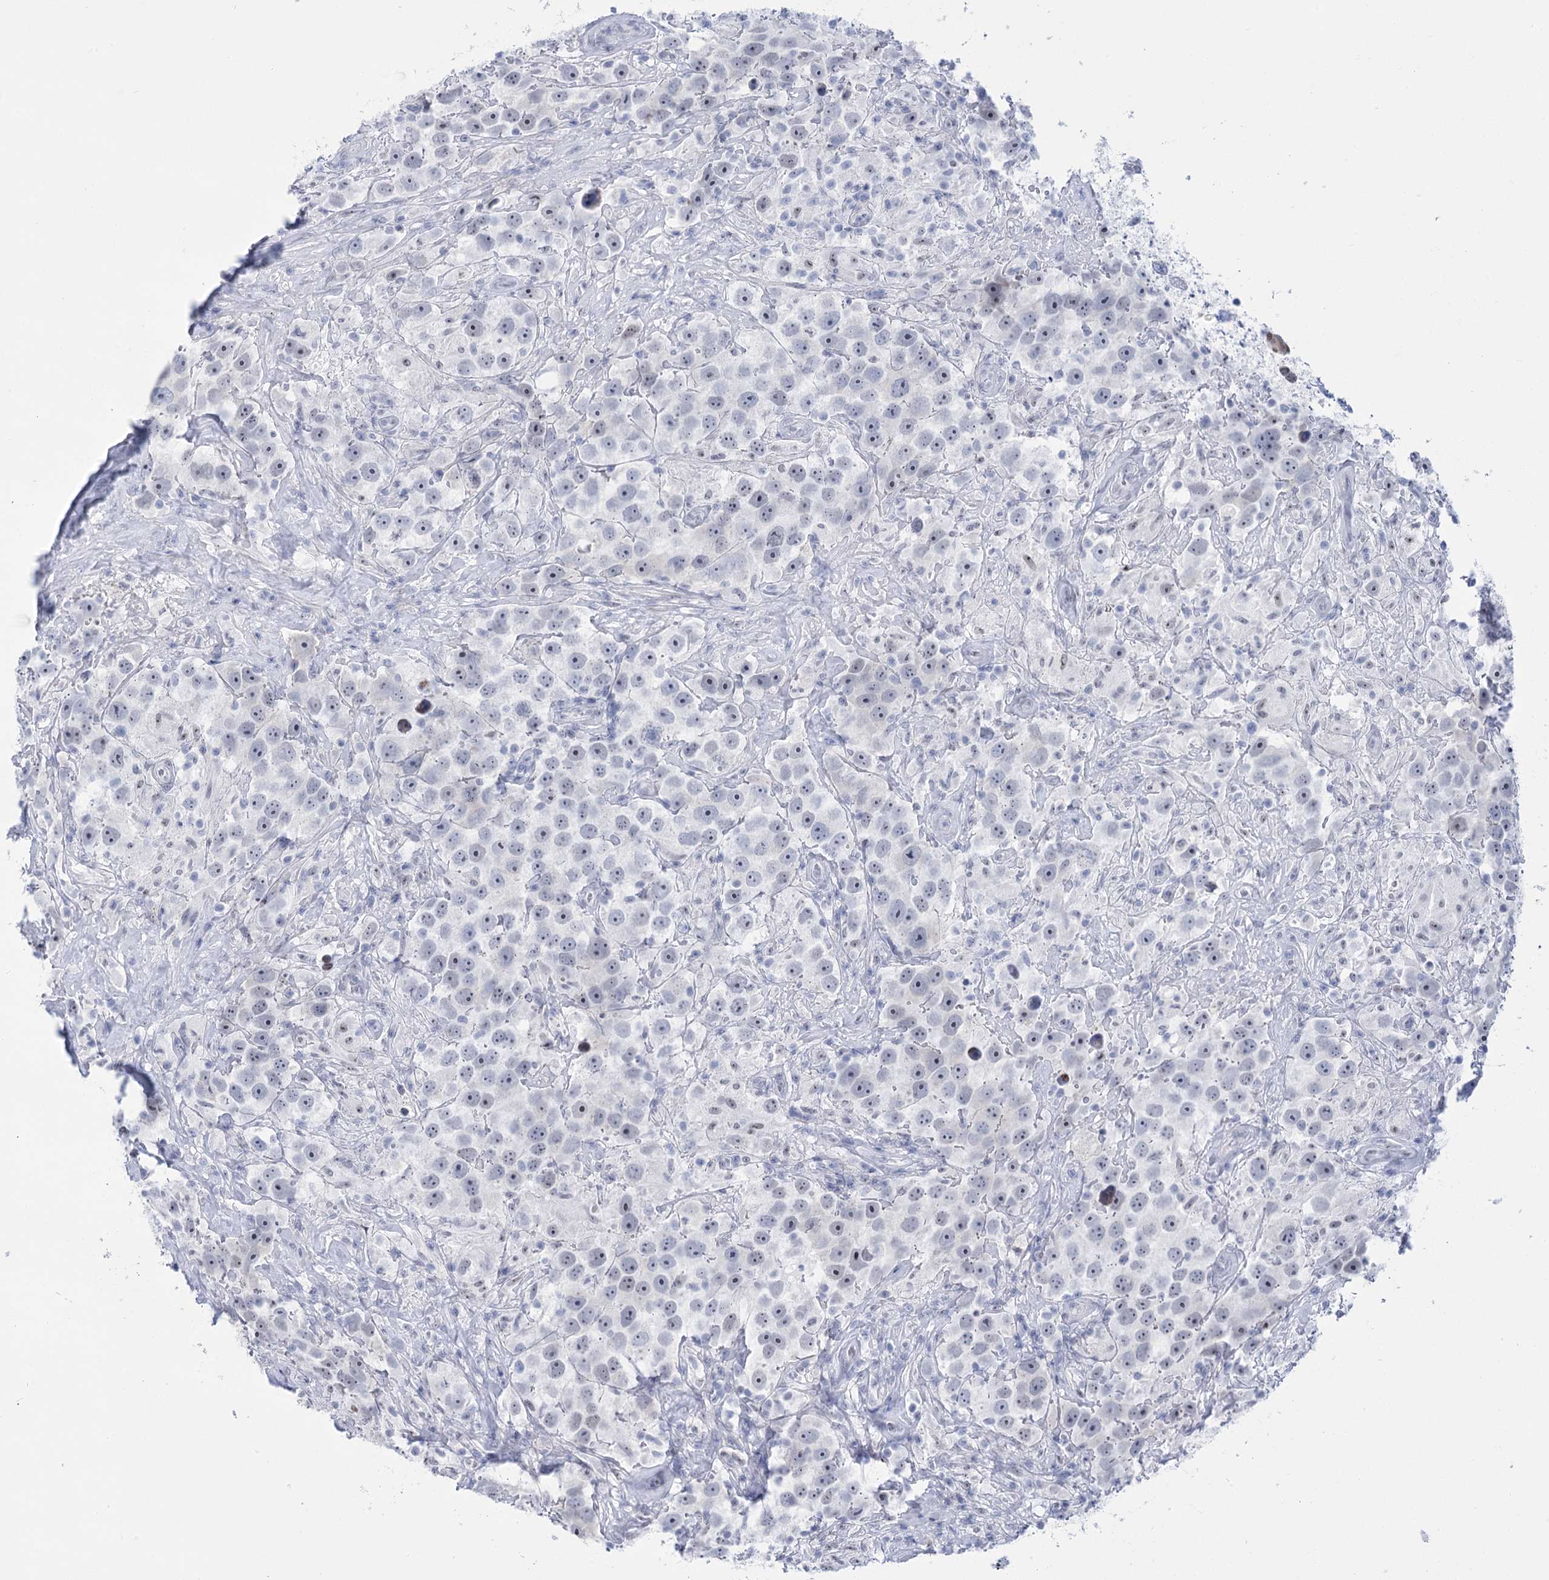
{"staining": {"intensity": "negative", "quantity": "none", "location": "none"}, "tissue": "testis cancer", "cell_type": "Tumor cells", "image_type": "cancer", "snomed": [{"axis": "morphology", "description": "Seminoma, NOS"}, {"axis": "topography", "description": "Testis"}], "caption": "There is no significant staining in tumor cells of seminoma (testis).", "gene": "HORMAD1", "patient": {"sex": "male", "age": 49}}